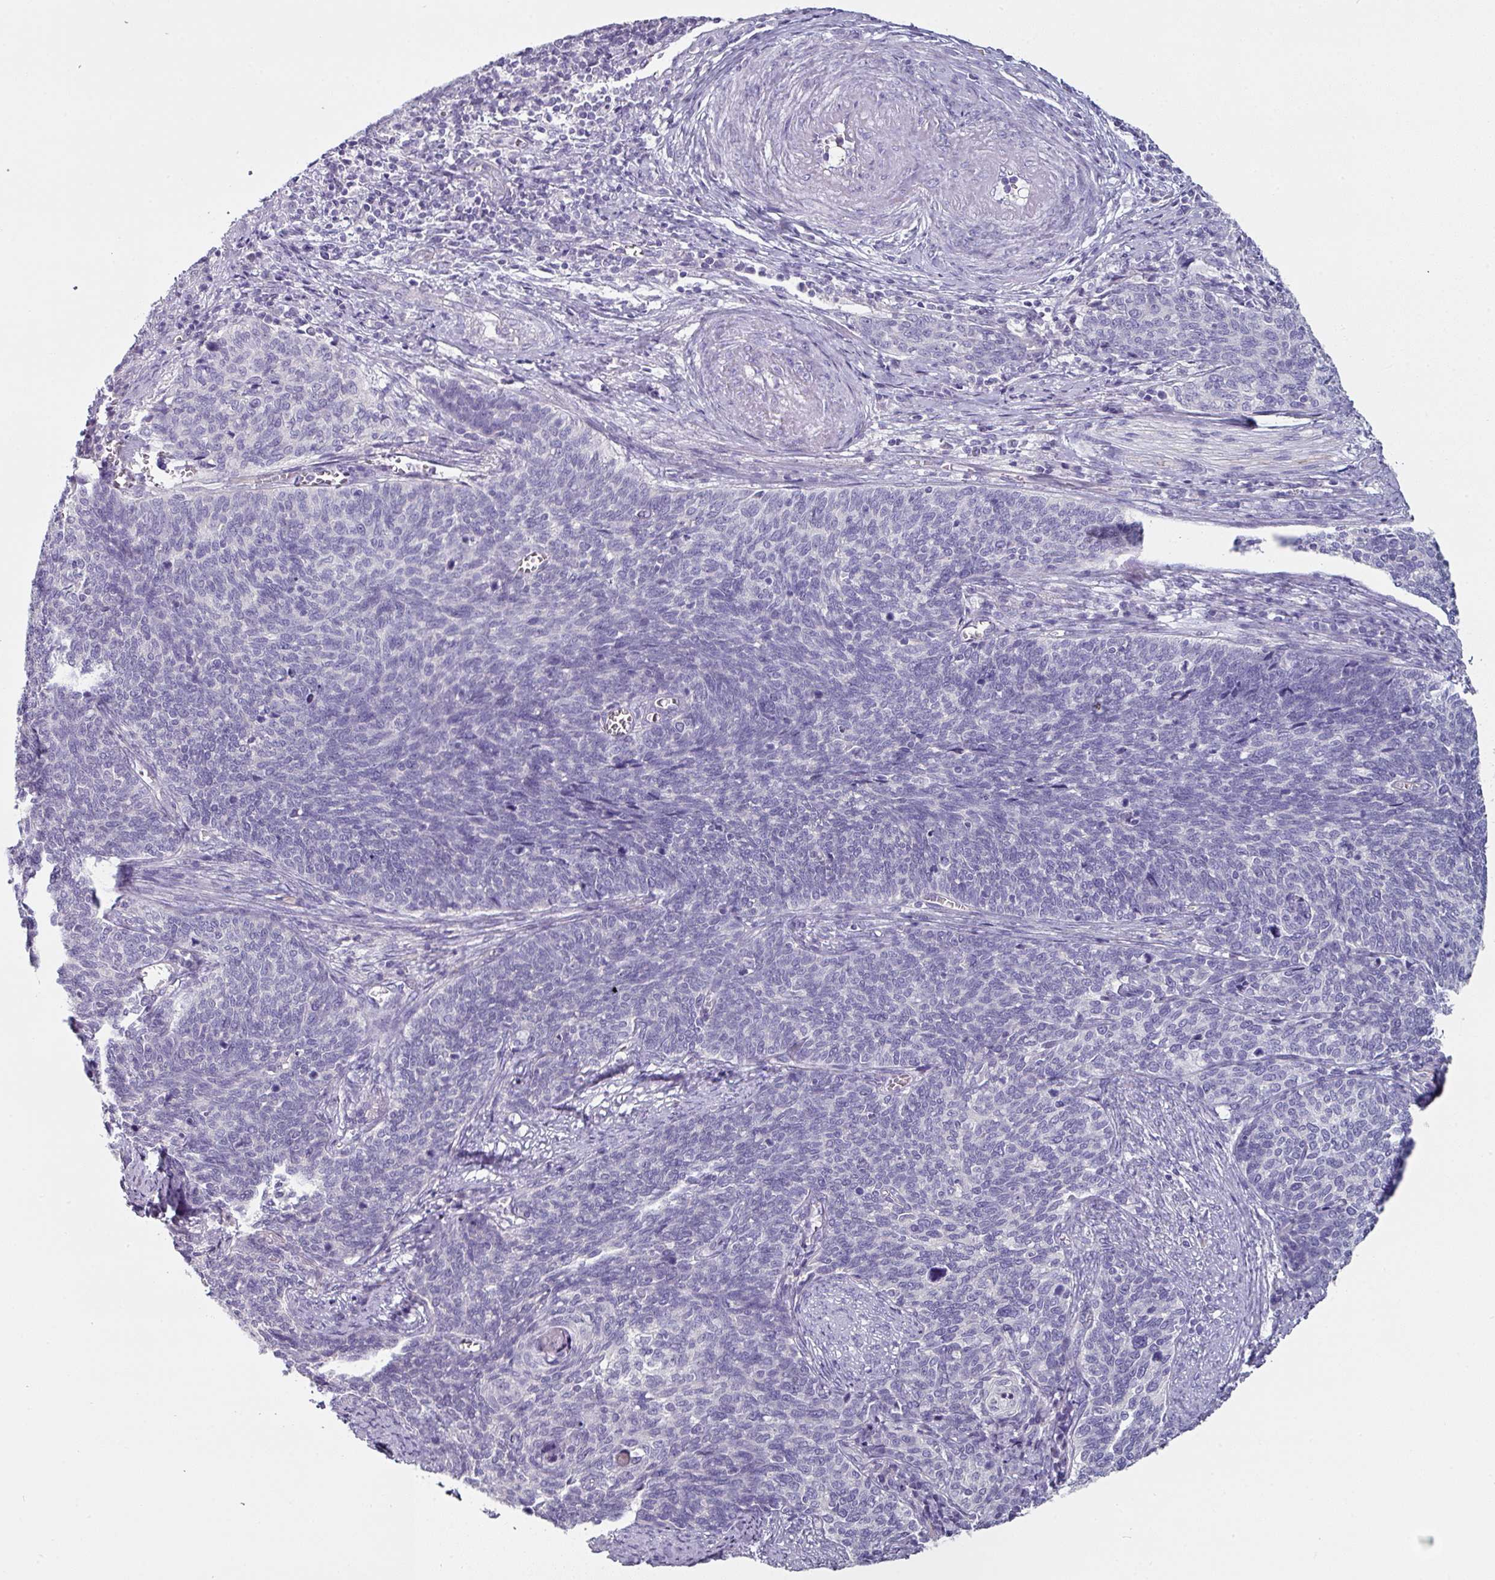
{"staining": {"intensity": "negative", "quantity": "none", "location": "none"}, "tissue": "cervical cancer", "cell_type": "Tumor cells", "image_type": "cancer", "snomed": [{"axis": "morphology", "description": "Squamous cell carcinoma, NOS"}, {"axis": "topography", "description": "Cervix"}], "caption": "This is an immunohistochemistry (IHC) image of cervical cancer (squamous cell carcinoma). There is no expression in tumor cells.", "gene": "SLC17A7", "patient": {"sex": "female", "age": 39}}